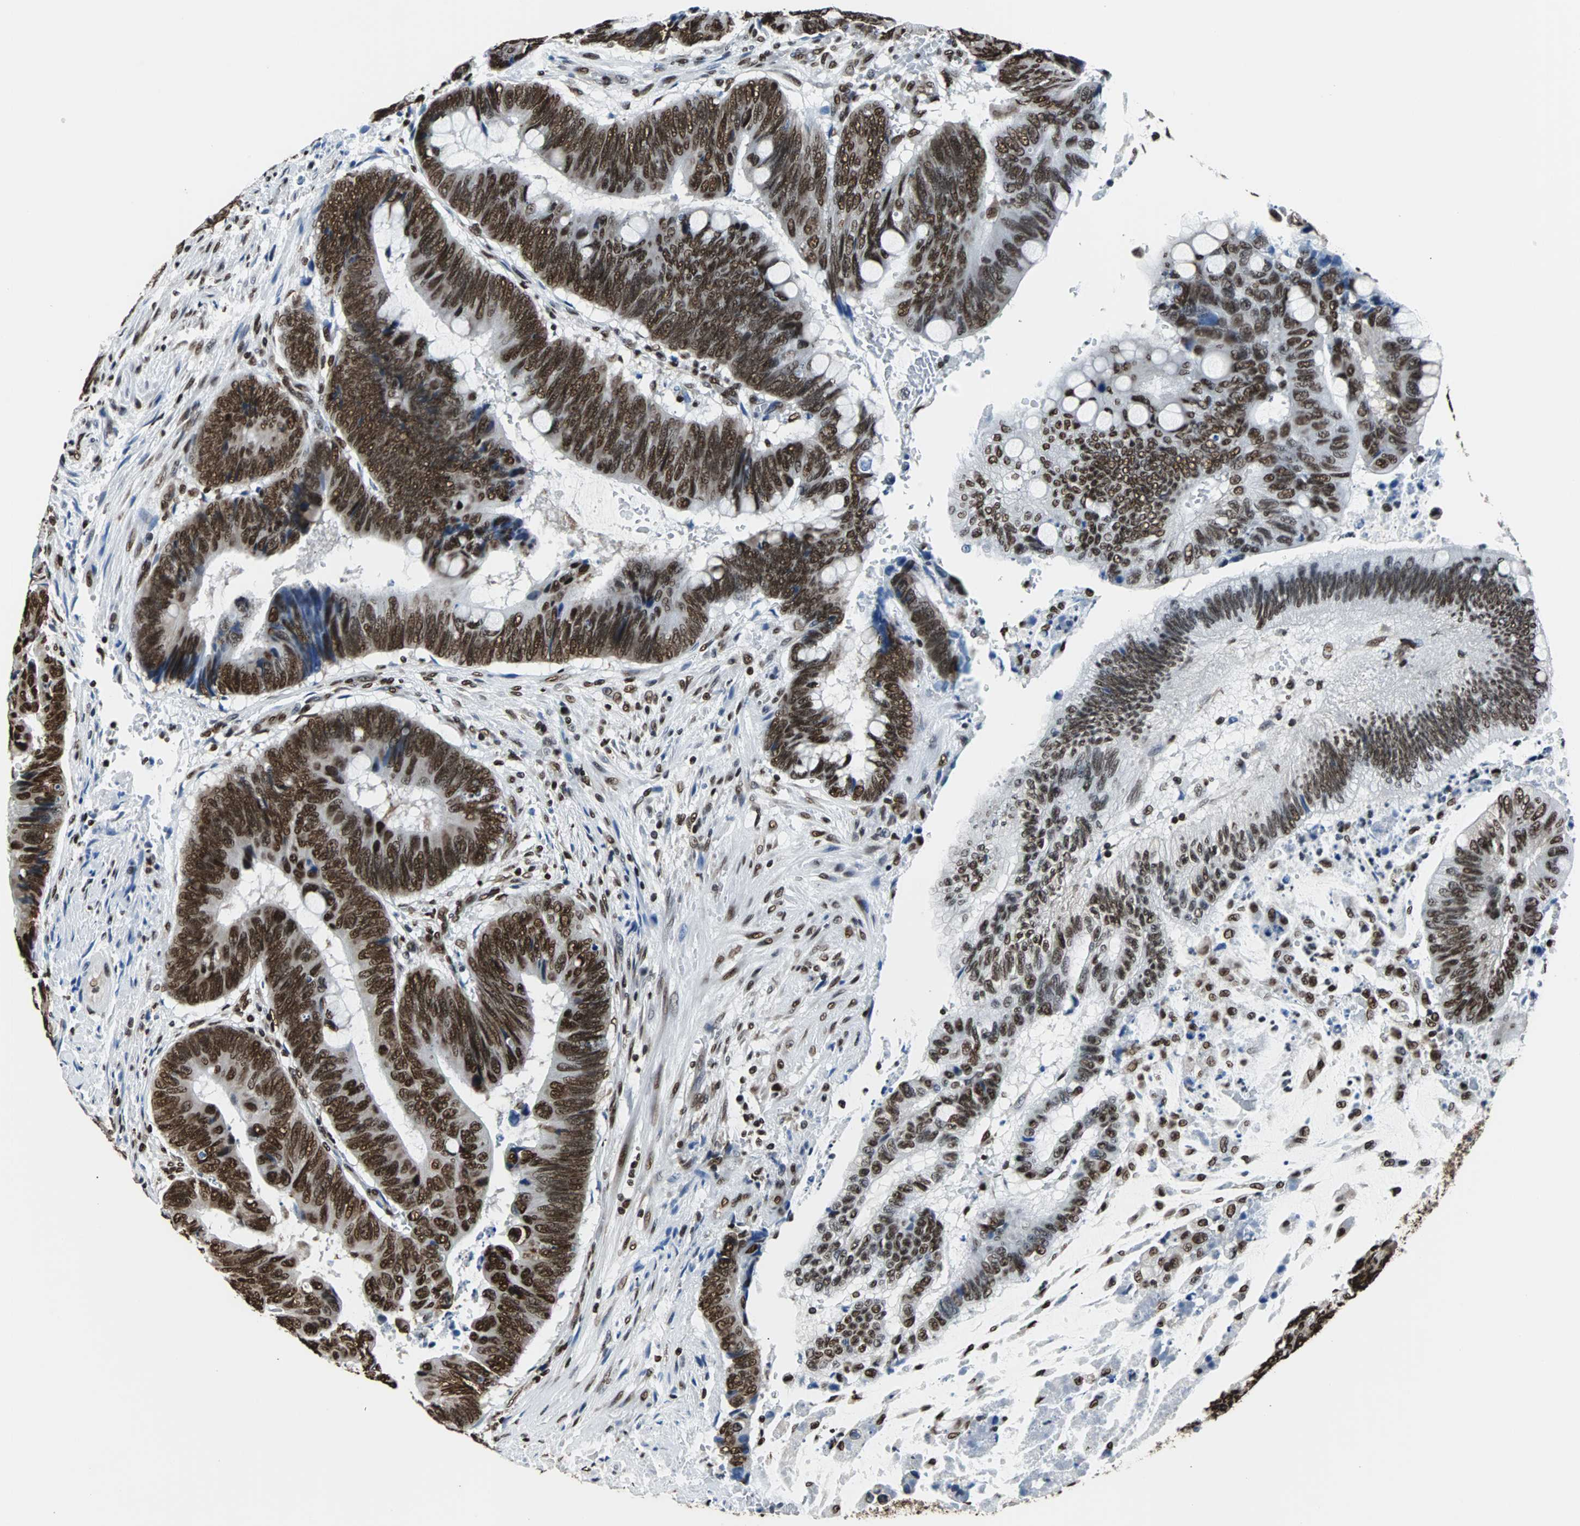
{"staining": {"intensity": "strong", "quantity": ">75%", "location": "nuclear"}, "tissue": "colorectal cancer", "cell_type": "Tumor cells", "image_type": "cancer", "snomed": [{"axis": "morphology", "description": "Normal tissue, NOS"}, {"axis": "morphology", "description": "Adenocarcinoma, NOS"}, {"axis": "topography", "description": "Rectum"}], "caption": "The micrograph exhibits staining of adenocarcinoma (colorectal), revealing strong nuclear protein positivity (brown color) within tumor cells. Nuclei are stained in blue.", "gene": "FUBP1", "patient": {"sex": "male", "age": 92}}